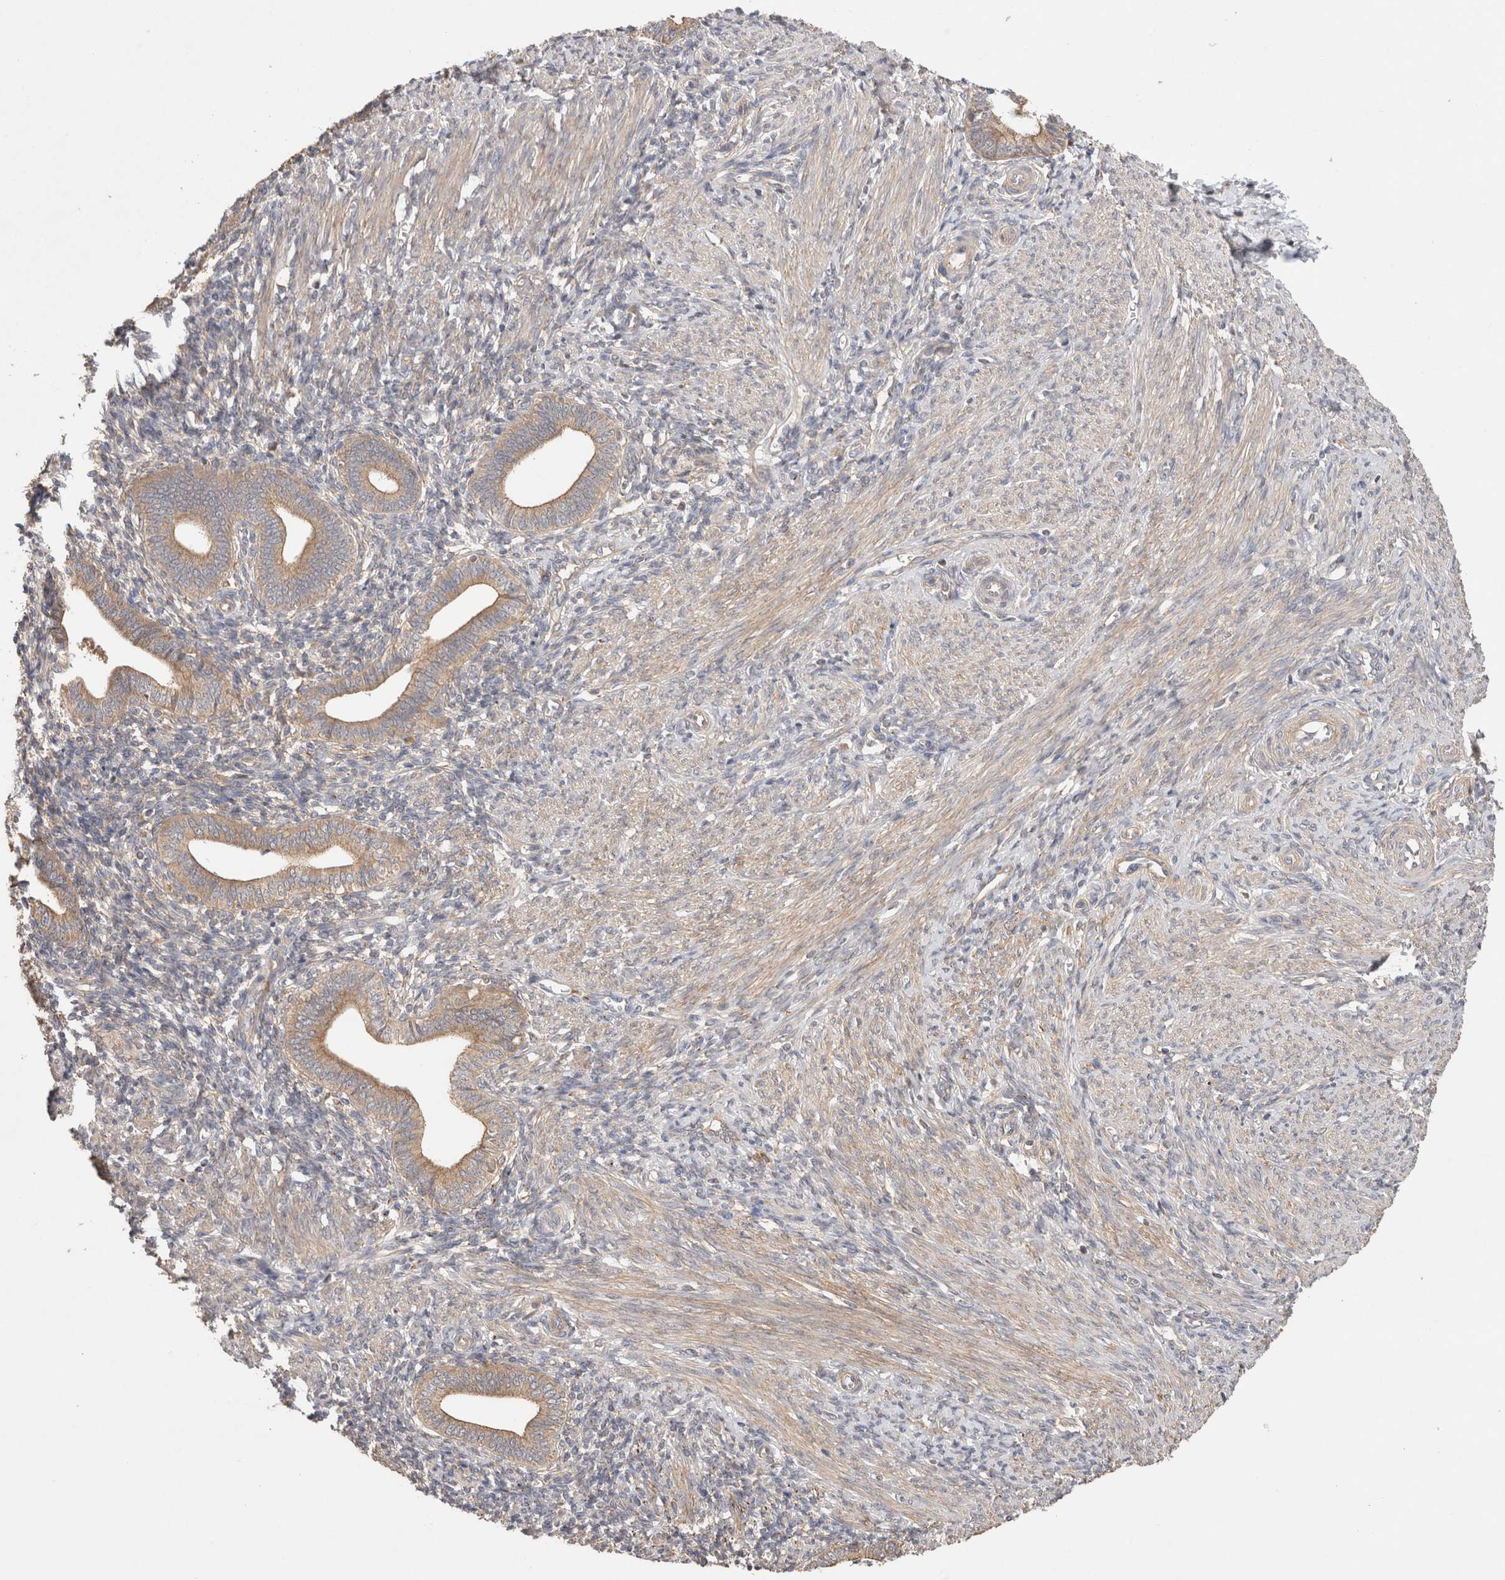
{"staining": {"intensity": "weak", "quantity": "25%-75%", "location": "cytoplasmic/membranous"}, "tissue": "endometrium", "cell_type": "Cells in endometrial stroma", "image_type": "normal", "snomed": [{"axis": "morphology", "description": "Normal tissue, NOS"}, {"axis": "topography", "description": "Uterus"}, {"axis": "topography", "description": "Endometrium"}], "caption": "Immunohistochemistry histopathology image of unremarkable endometrium: human endometrium stained using immunohistochemistry reveals low levels of weak protein expression localized specifically in the cytoplasmic/membranous of cells in endometrial stroma, appearing as a cytoplasmic/membranous brown color.", "gene": "C8orf44", "patient": {"sex": "female", "age": 33}}